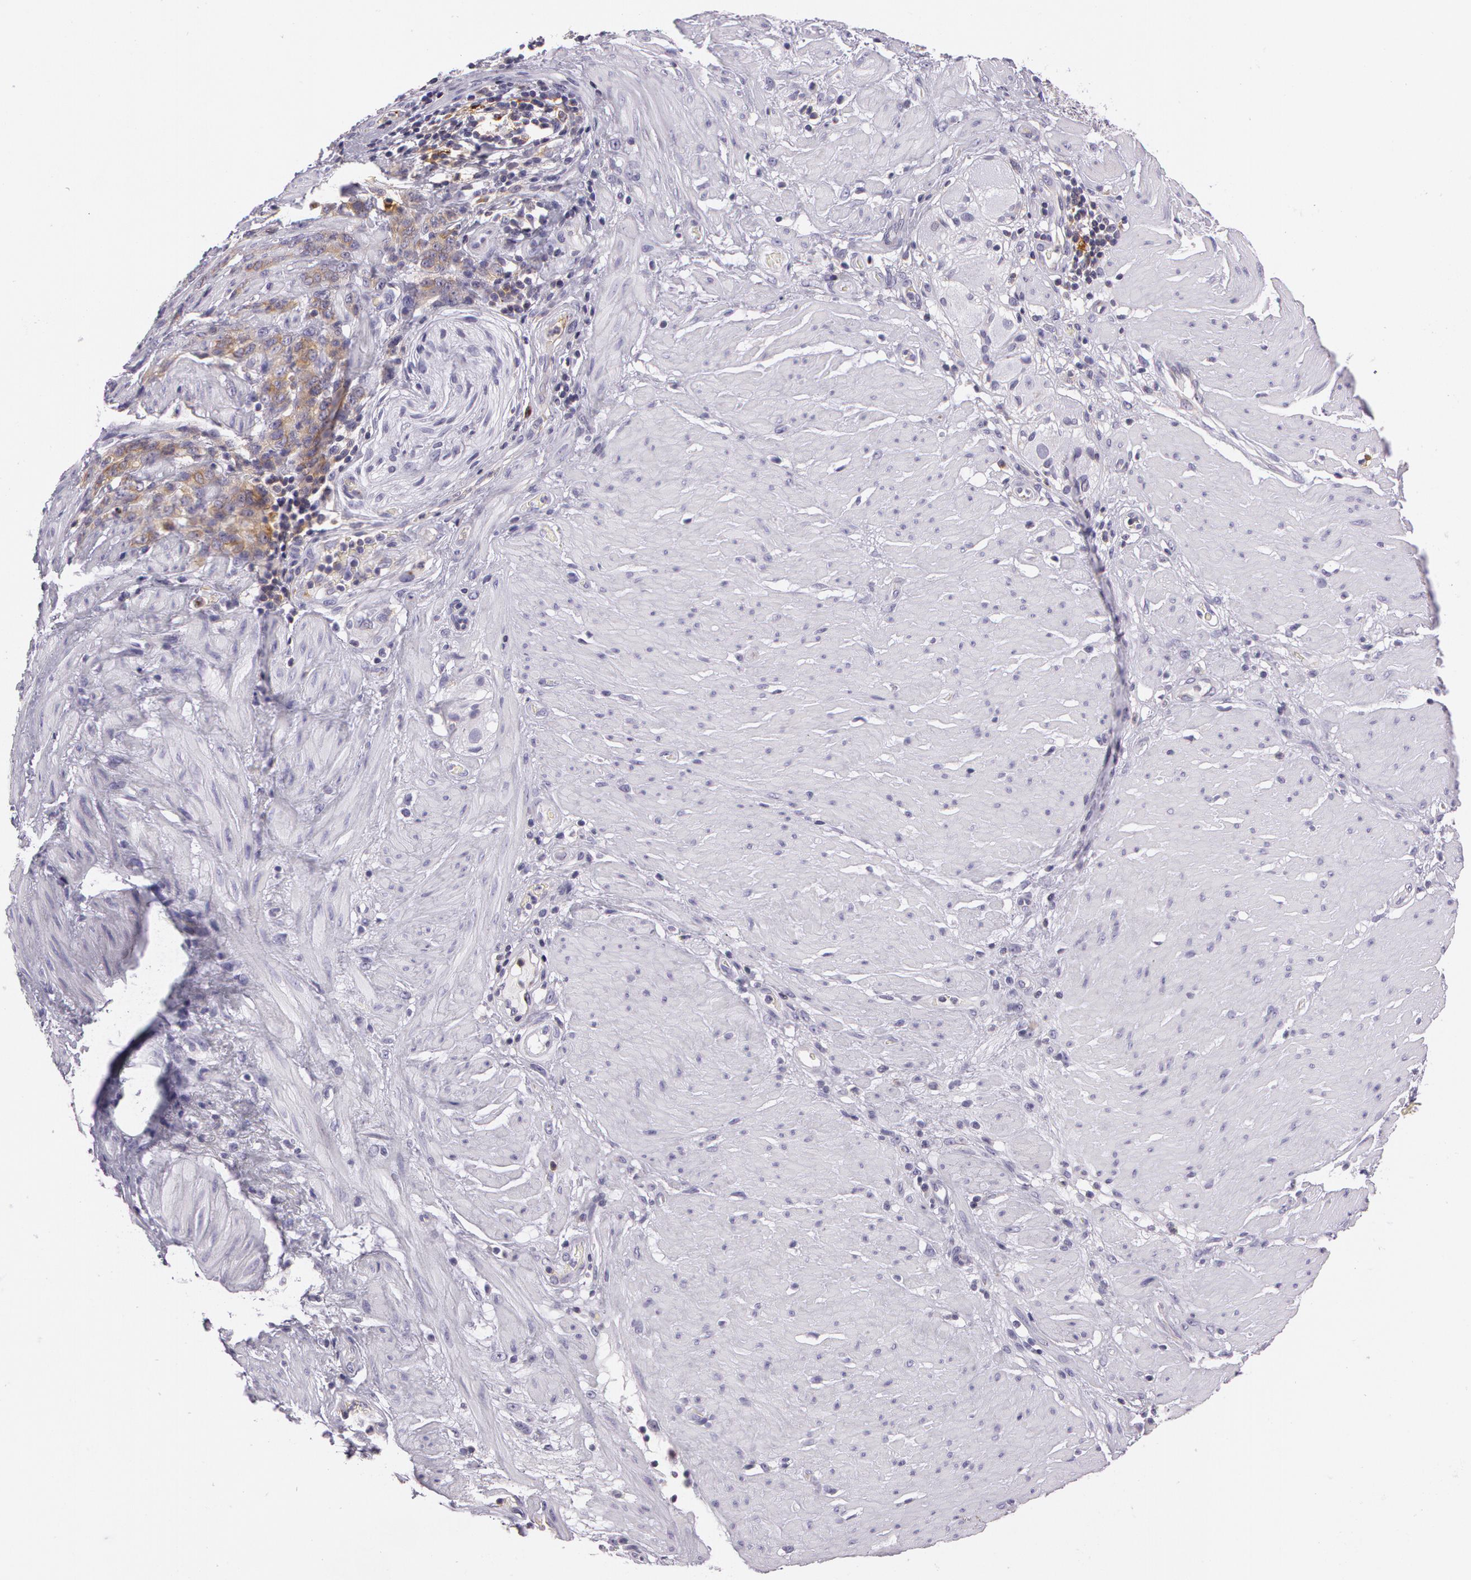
{"staining": {"intensity": "weak", "quantity": ">75%", "location": "cytoplasmic/membranous"}, "tissue": "stomach cancer", "cell_type": "Tumor cells", "image_type": "cancer", "snomed": [{"axis": "morphology", "description": "Adenocarcinoma, NOS"}, {"axis": "topography", "description": "Stomach, lower"}], "caption": "Approximately >75% of tumor cells in stomach cancer (adenocarcinoma) demonstrate weak cytoplasmic/membranous protein positivity as visualized by brown immunohistochemical staining.", "gene": "LY75", "patient": {"sex": "male", "age": 88}}